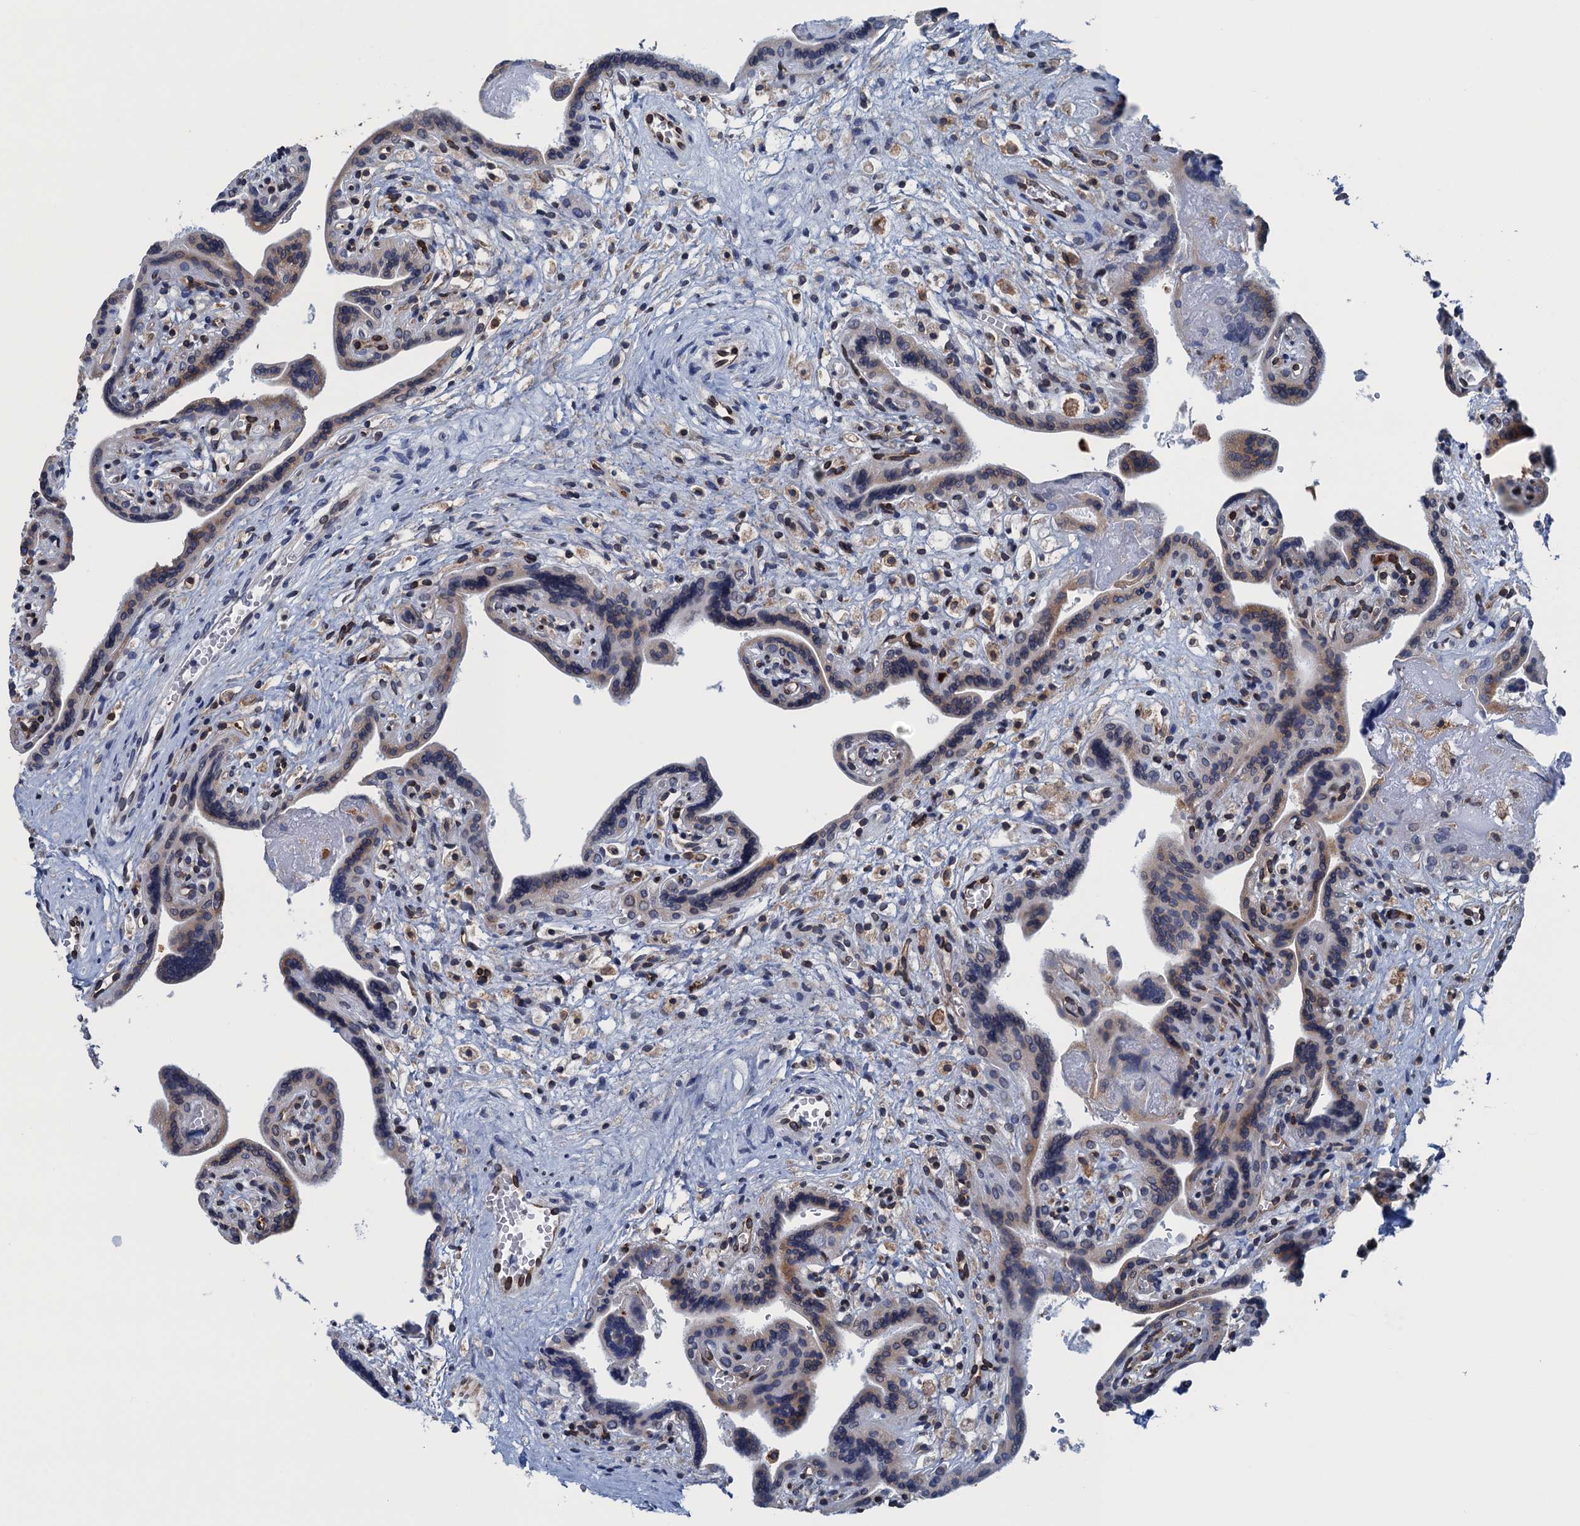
{"staining": {"intensity": "moderate", "quantity": "25%-75%", "location": "cytoplasmic/membranous"}, "tissue": "placenta", "cell_type": "Trophoblastic cells", "image_type": "normal", "snomed": [{"axis": "morphology", "description": "Normal tissue, NOS"}, {"axis": "topography", "description": "Placenta"}], "caption": "DAB (3,3'-diaminobenzidine) immunohistochemical staining of unremarkable human placenta exhibits moderate cytoplasmic/membranous protein expression in about 25%-75% of trophoblastic cells.", "gene": "TMEM205", "patient": {"sex": "female", "age": 37}}